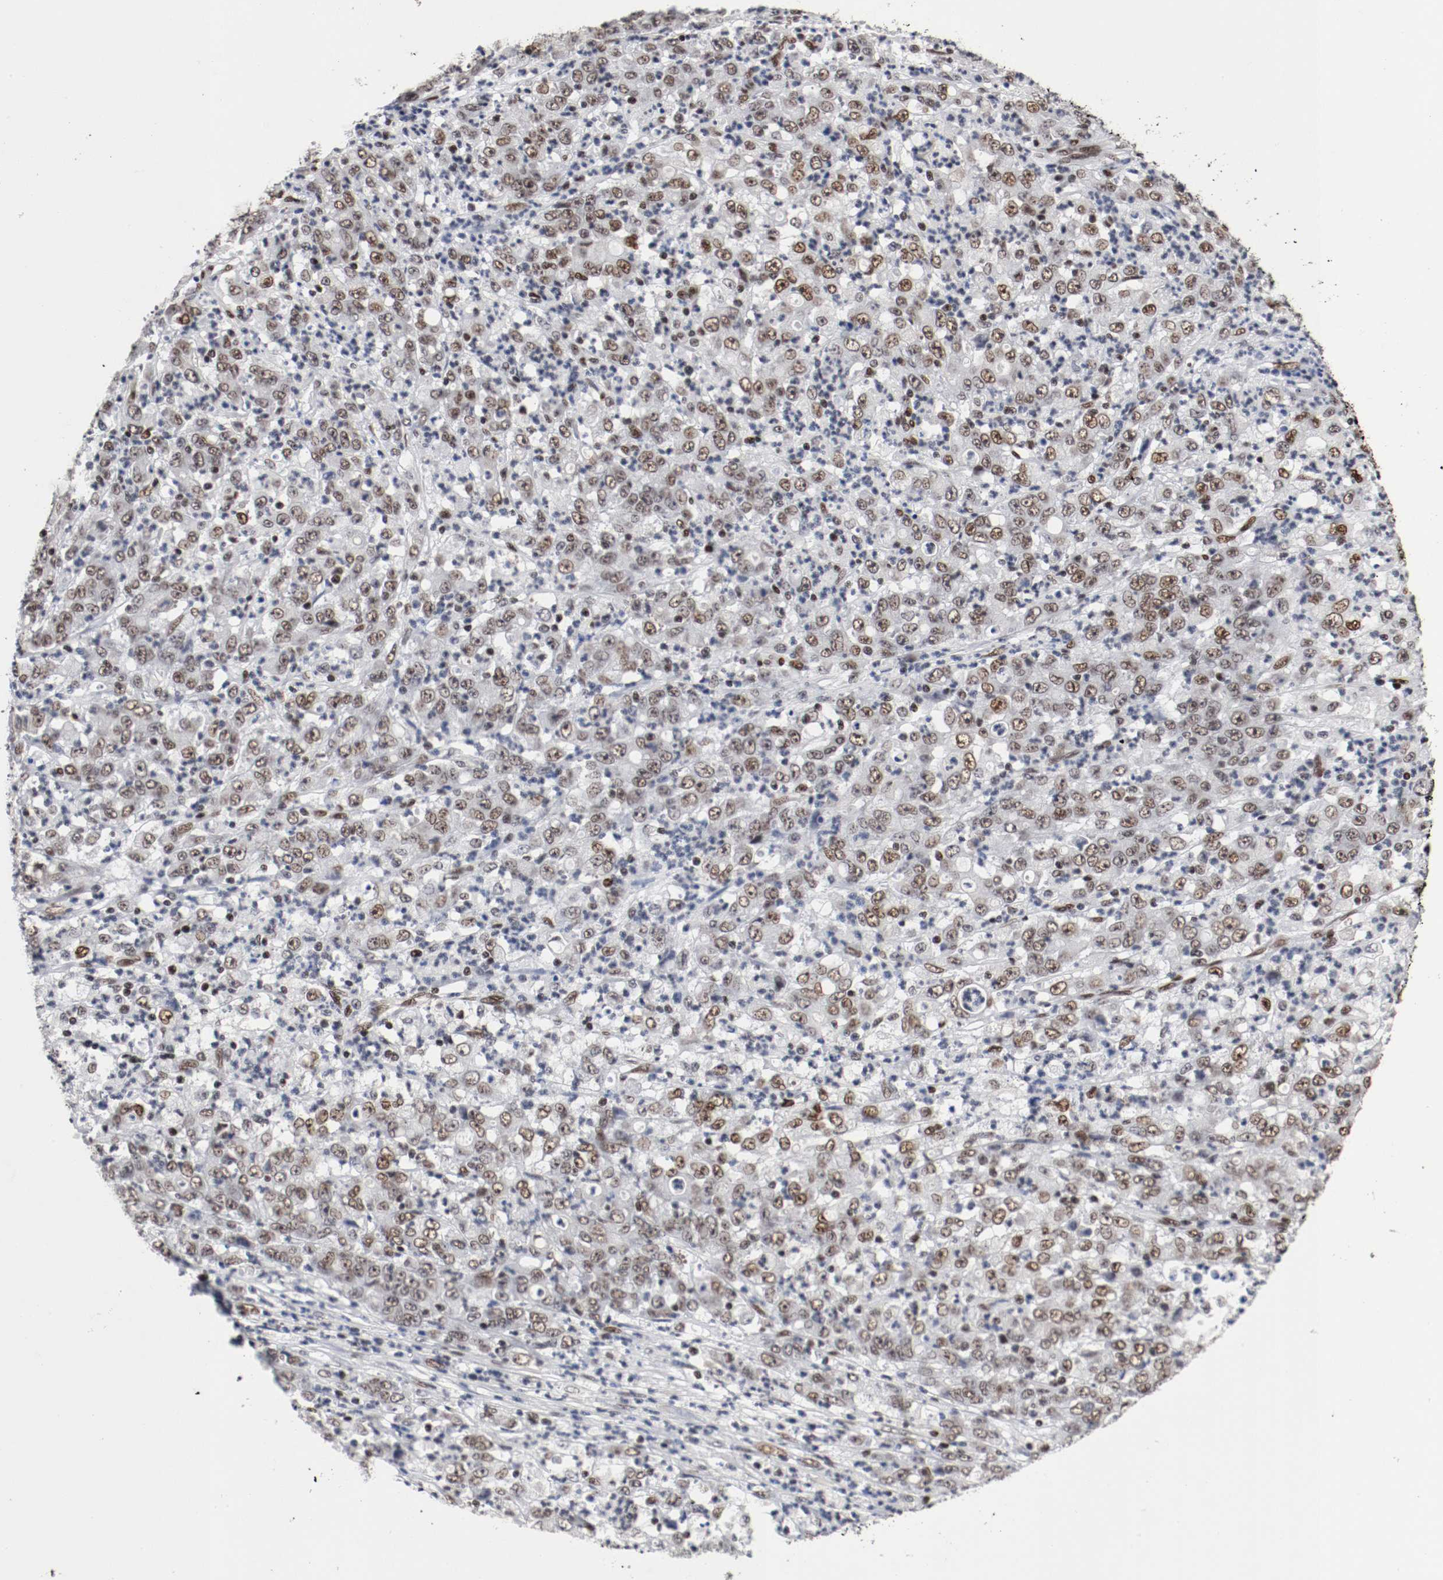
{"staining": {"intensity": "moderate", "quantity": "25%-75%", "location": "nuclear"}, "tissue": "stomach cancer", "cell_type": "Tumor cells", "image_type": "cancer", "snomed": [{"axis": "morphology", "description": "Adenocarcinoma, NOS"}, {"axis": "topography", "description": "Stomach, lower"}], "caption": "About 25%-75% of tumor cells in stomach adenocarcinoma show moderate nuclear protein expression as visualized by brown immunohistochemical staining.", "gene": "MEF2D", "patient": {"sex": "female", "age": 71}}